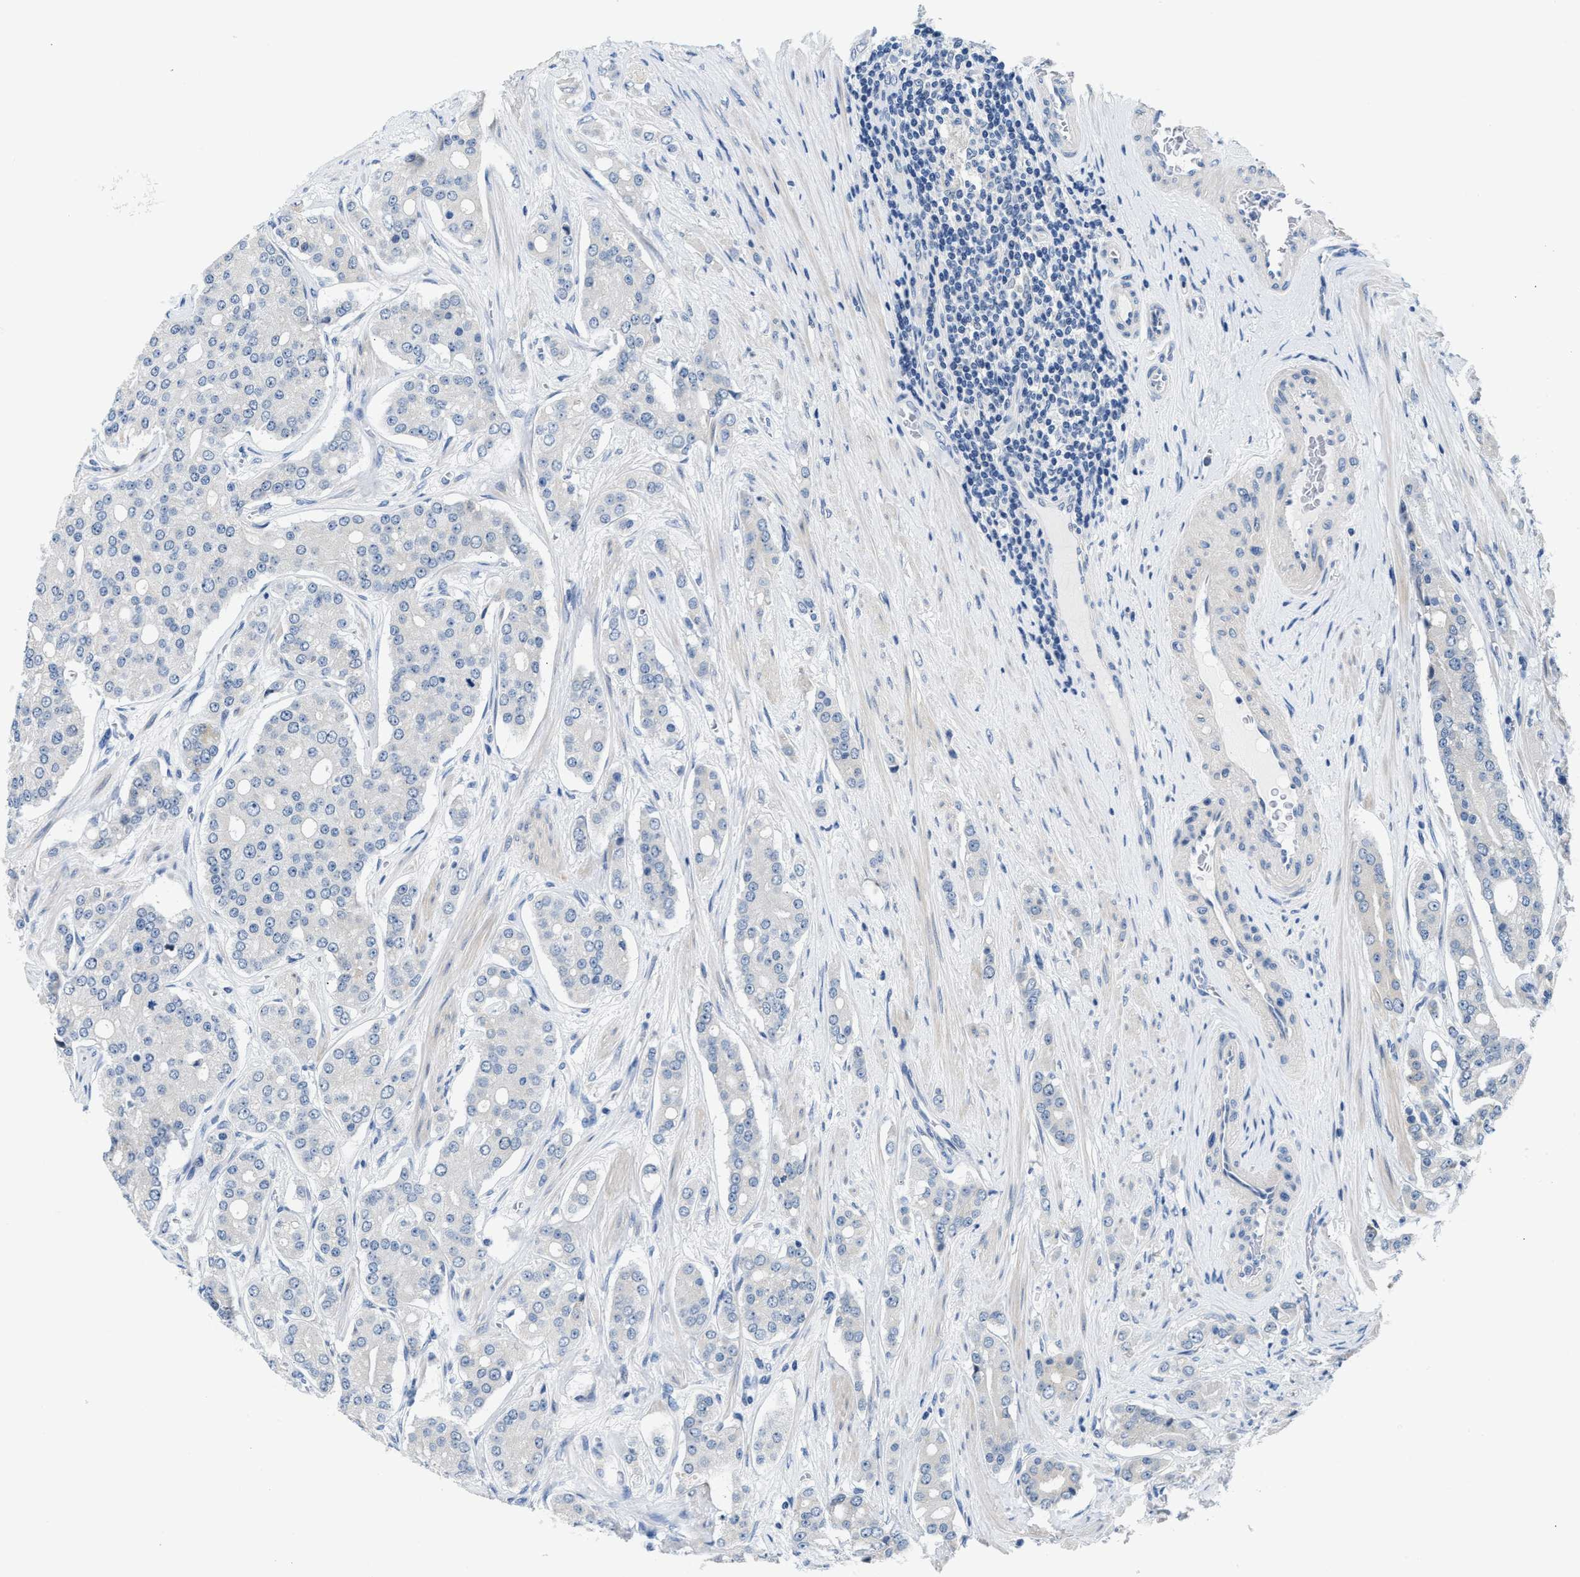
{"staining": {"intensity": "negative", "quantity": "none", "location": "none"}, "tissue": "prostate cancer", "cell_type": "Tumor cells", "image_type": "cancer", "snomed": [{"axis": "morphology", "description": "Adenocarcinoma, High grade"}, {"axis": "topography", "description": "Prostate"}], "caption": "An immunohistochemistry micrograph of prostate cancer is shown. There is no staining in tumor cells of prostate cancer. (IHC, brightfield microscopy, high magnification).", "gene": "CLGN", "patient": {"sex": "male", "age": 71}}